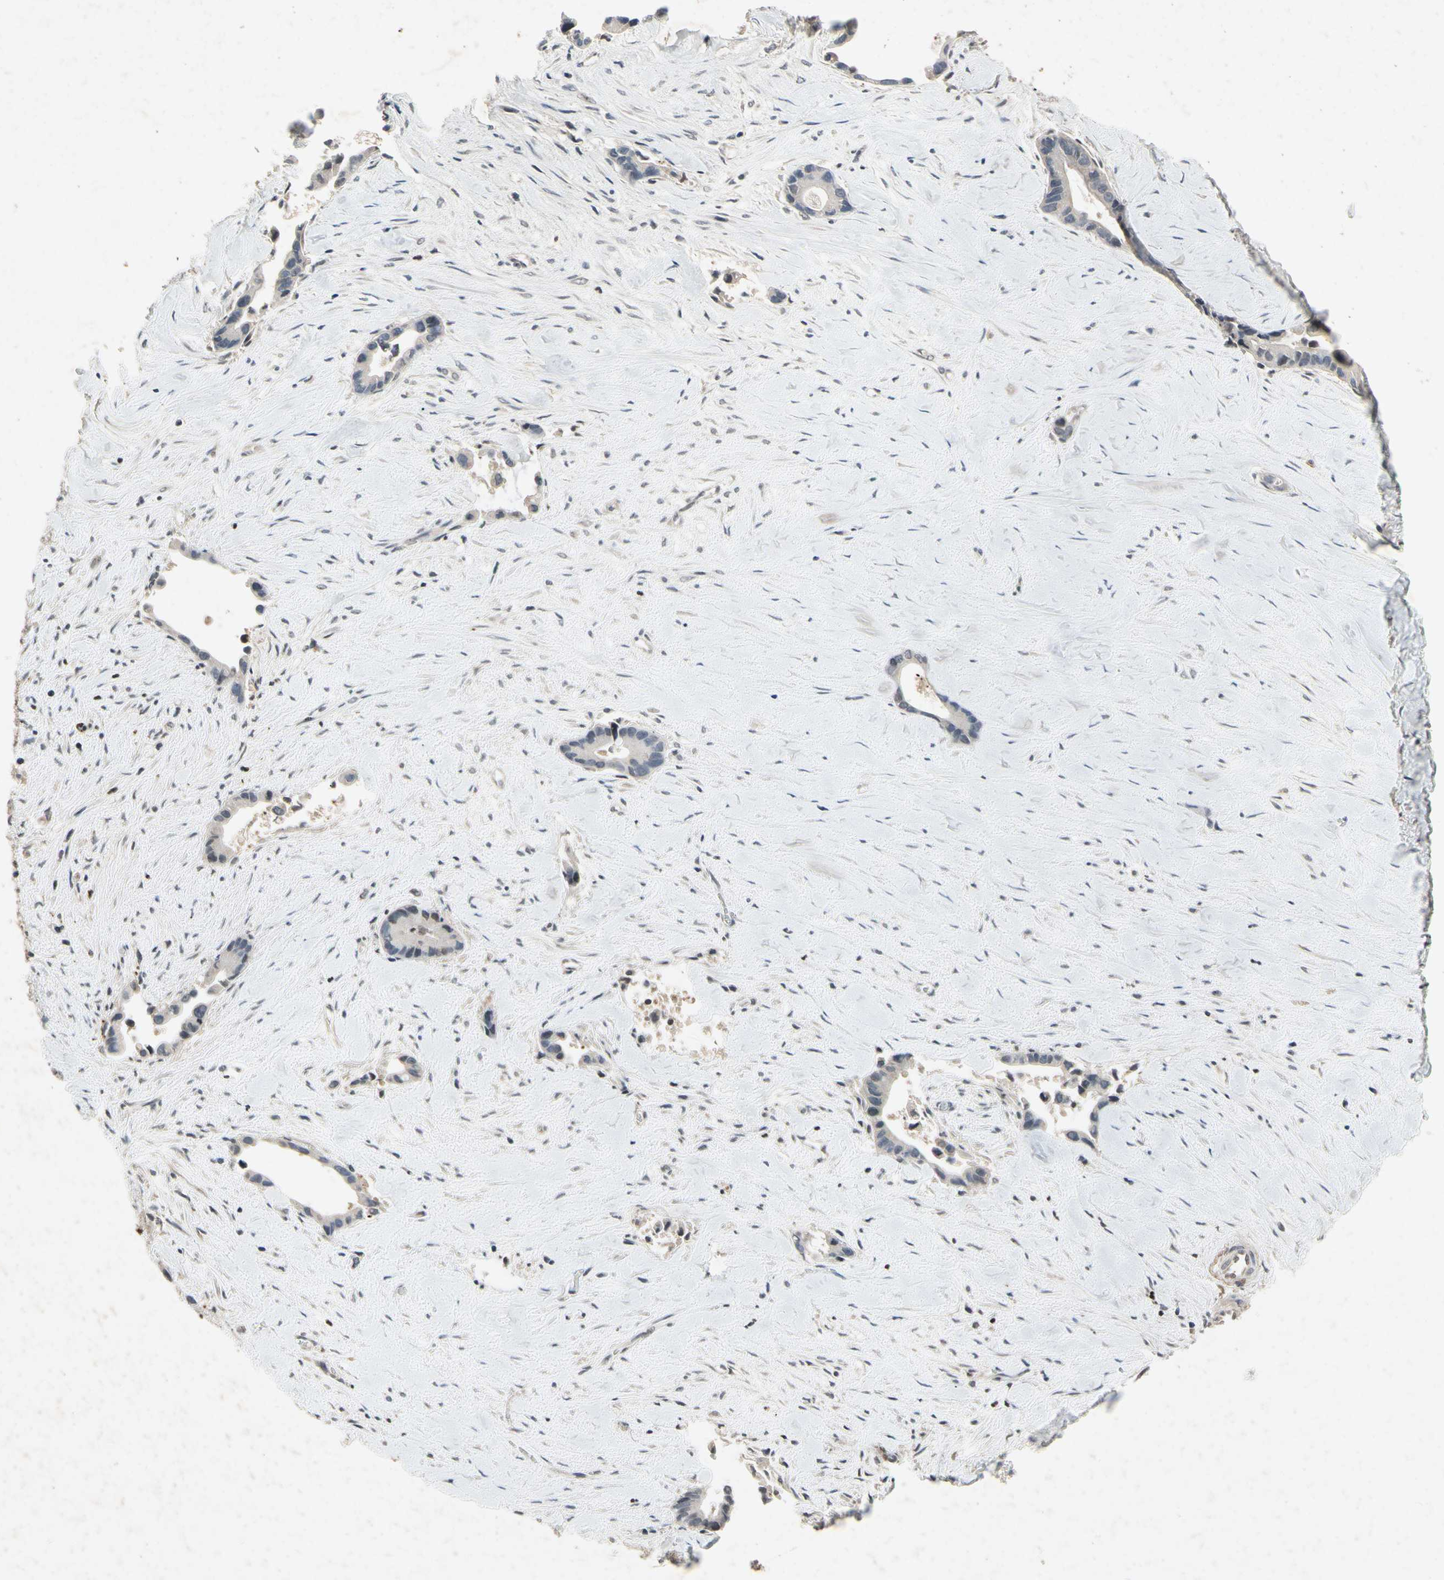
{"staining": {"intensity": "negative", "quantity": "none", "location": "none"}, "tissue": "liver cancer", "cell_type": "Tumor cells", "image_type": "cancer", "snomed": [{"axis": "morphology", "description": "Cholangiocarcinoma"}, {"axis": "topography", "description": "Liver"}], "caption": "High magnification brightfield microscopy of cholangiocarcinoma (liver) stained with DAB (brown) and counterstained with hematoxylin (blue): tumor cells show no significant positivity.", "gene": "DPY19L3", "patient": {"sex": "female", "age": 55}}